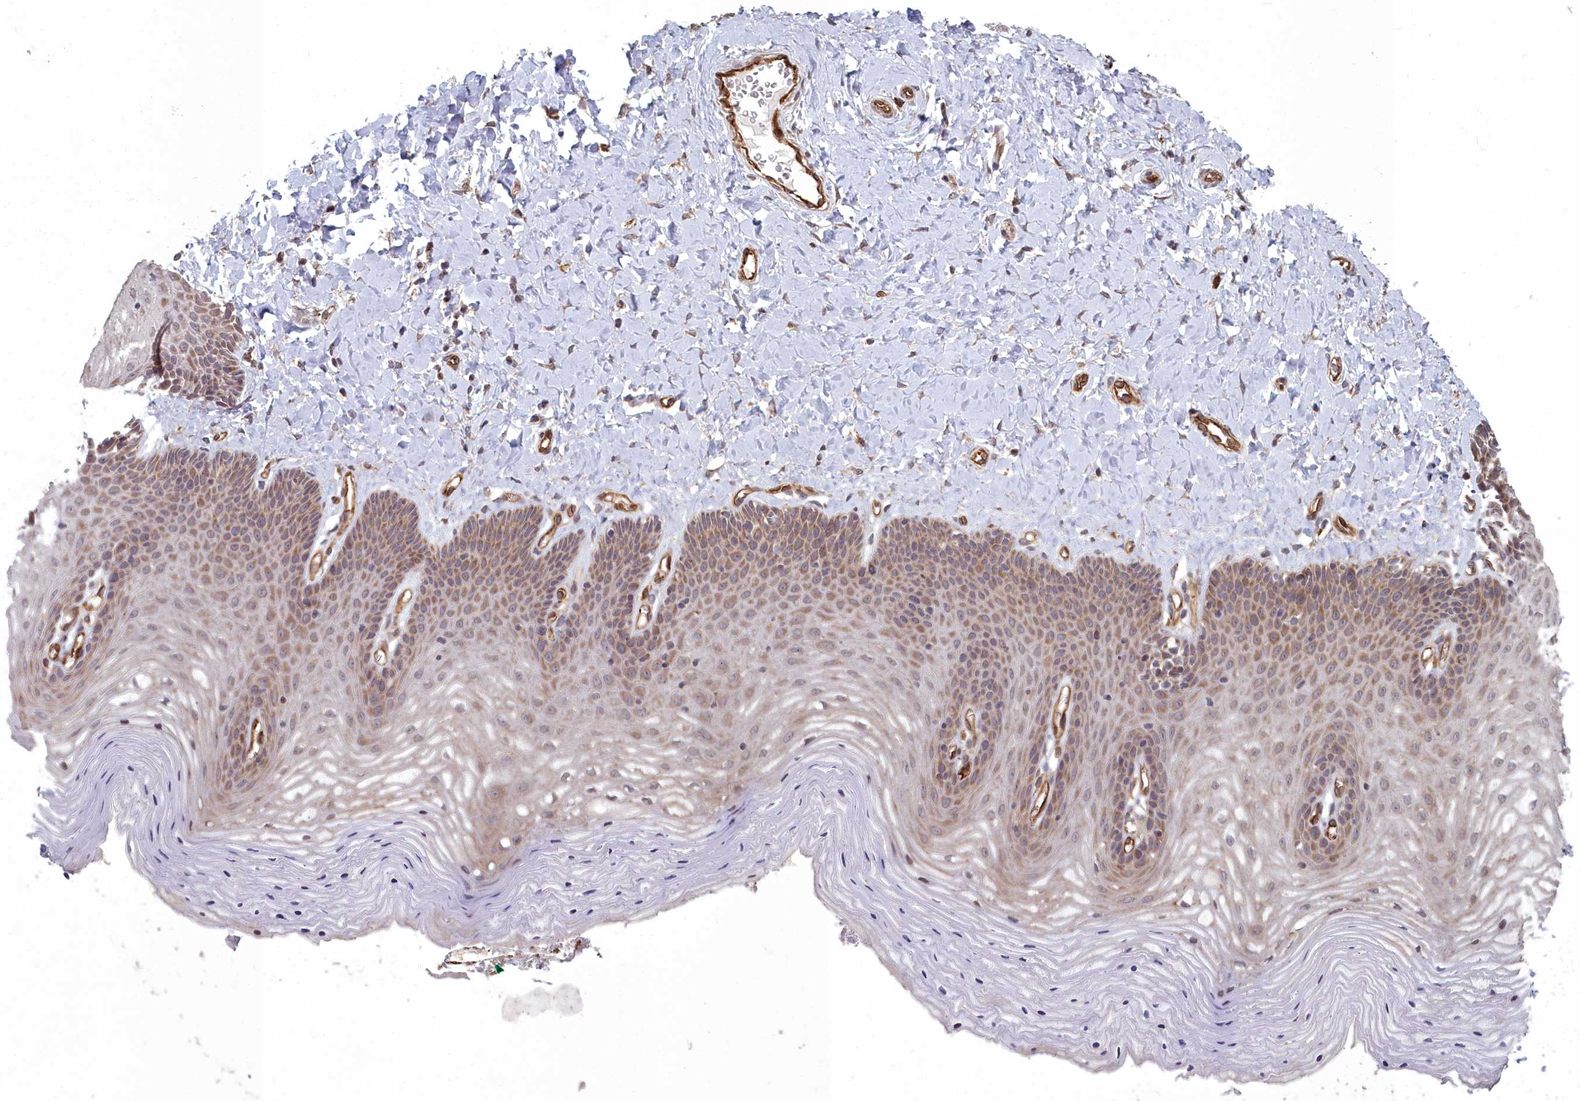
{"staining": {"intensity": "moderate", "quantity": ">75%", "location": "cytoplasmic/membranous,nuclear"}, "tissue": "vagina", "cell_type": "Squamous epithelial cells", "image_type": "normal", "snomed": [{"axis": "morphology", "description": "Normal tissue, NOS"}, {"axis": "topography", "description": "Vagina"}], "caption": "Vagina stained with IHC demonstrates moderate cytoplasmic/membranous,nuclear expression in about >75% of squamous epithelial cells.", "gene": "TSPYL4", "patient": {"sex": "female", "age": 65}}